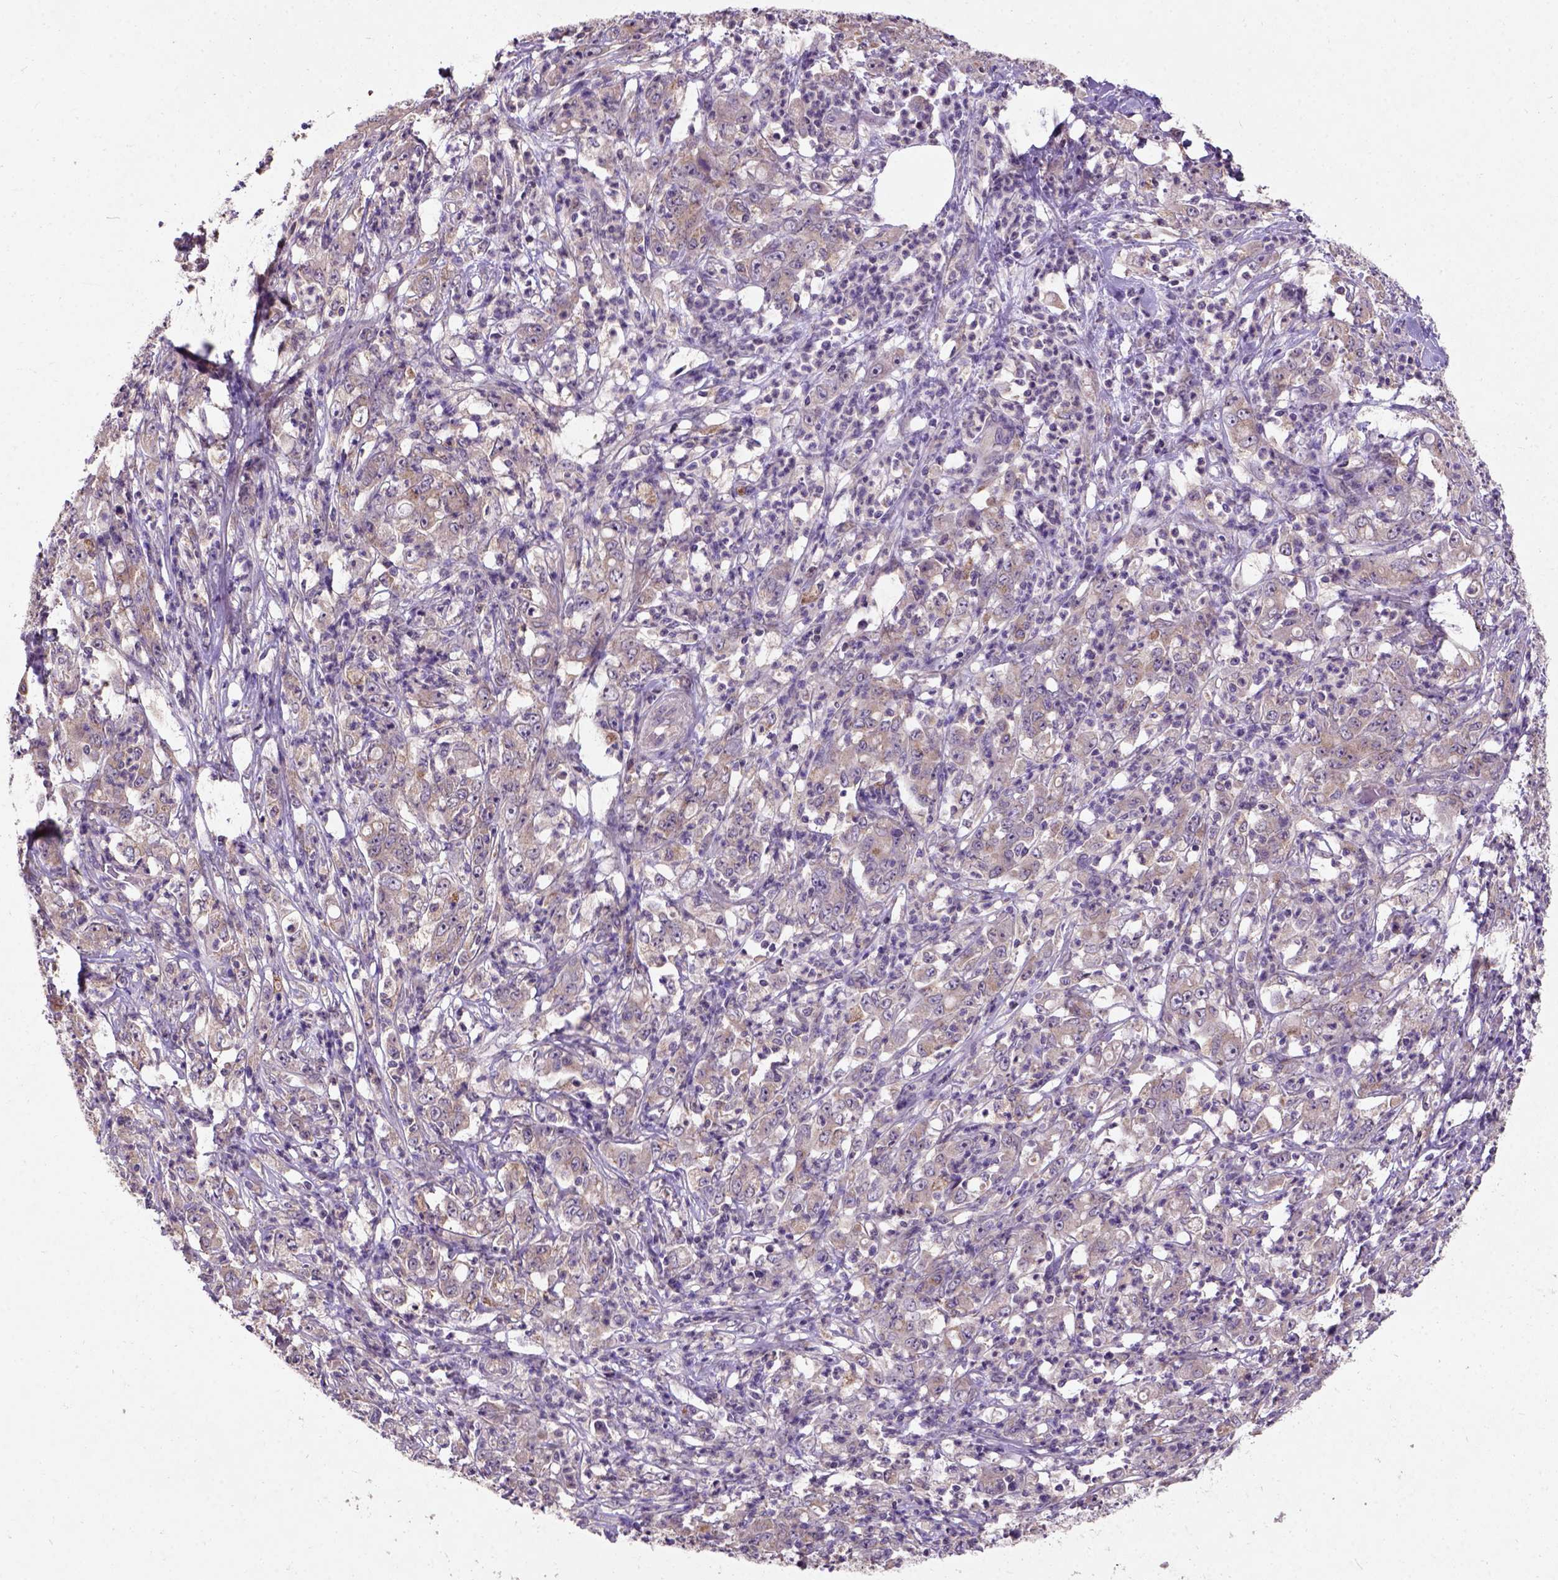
{"staining": {"intensity": "moderate", "quantity": ">75%", "location": "cytoplasmic/membranous"}, "tissue": "stomach cancer", "cell_type": "Tumor cells", "image_type": "cancer", "snomed": [{"axis": "morphology", "description": "Adenocarcinoma, NOS"}, {"axis": "topography", "description": "Stomach, lower"}], "caption": "Protein expression analysis of adenocarcinoma (stomach) exhibits moderate cytoplasmic/membranous staining in about >75% of tumor cells.", "gene": "KBTBD8", "patient": {"sex": "female", "age": 71}}